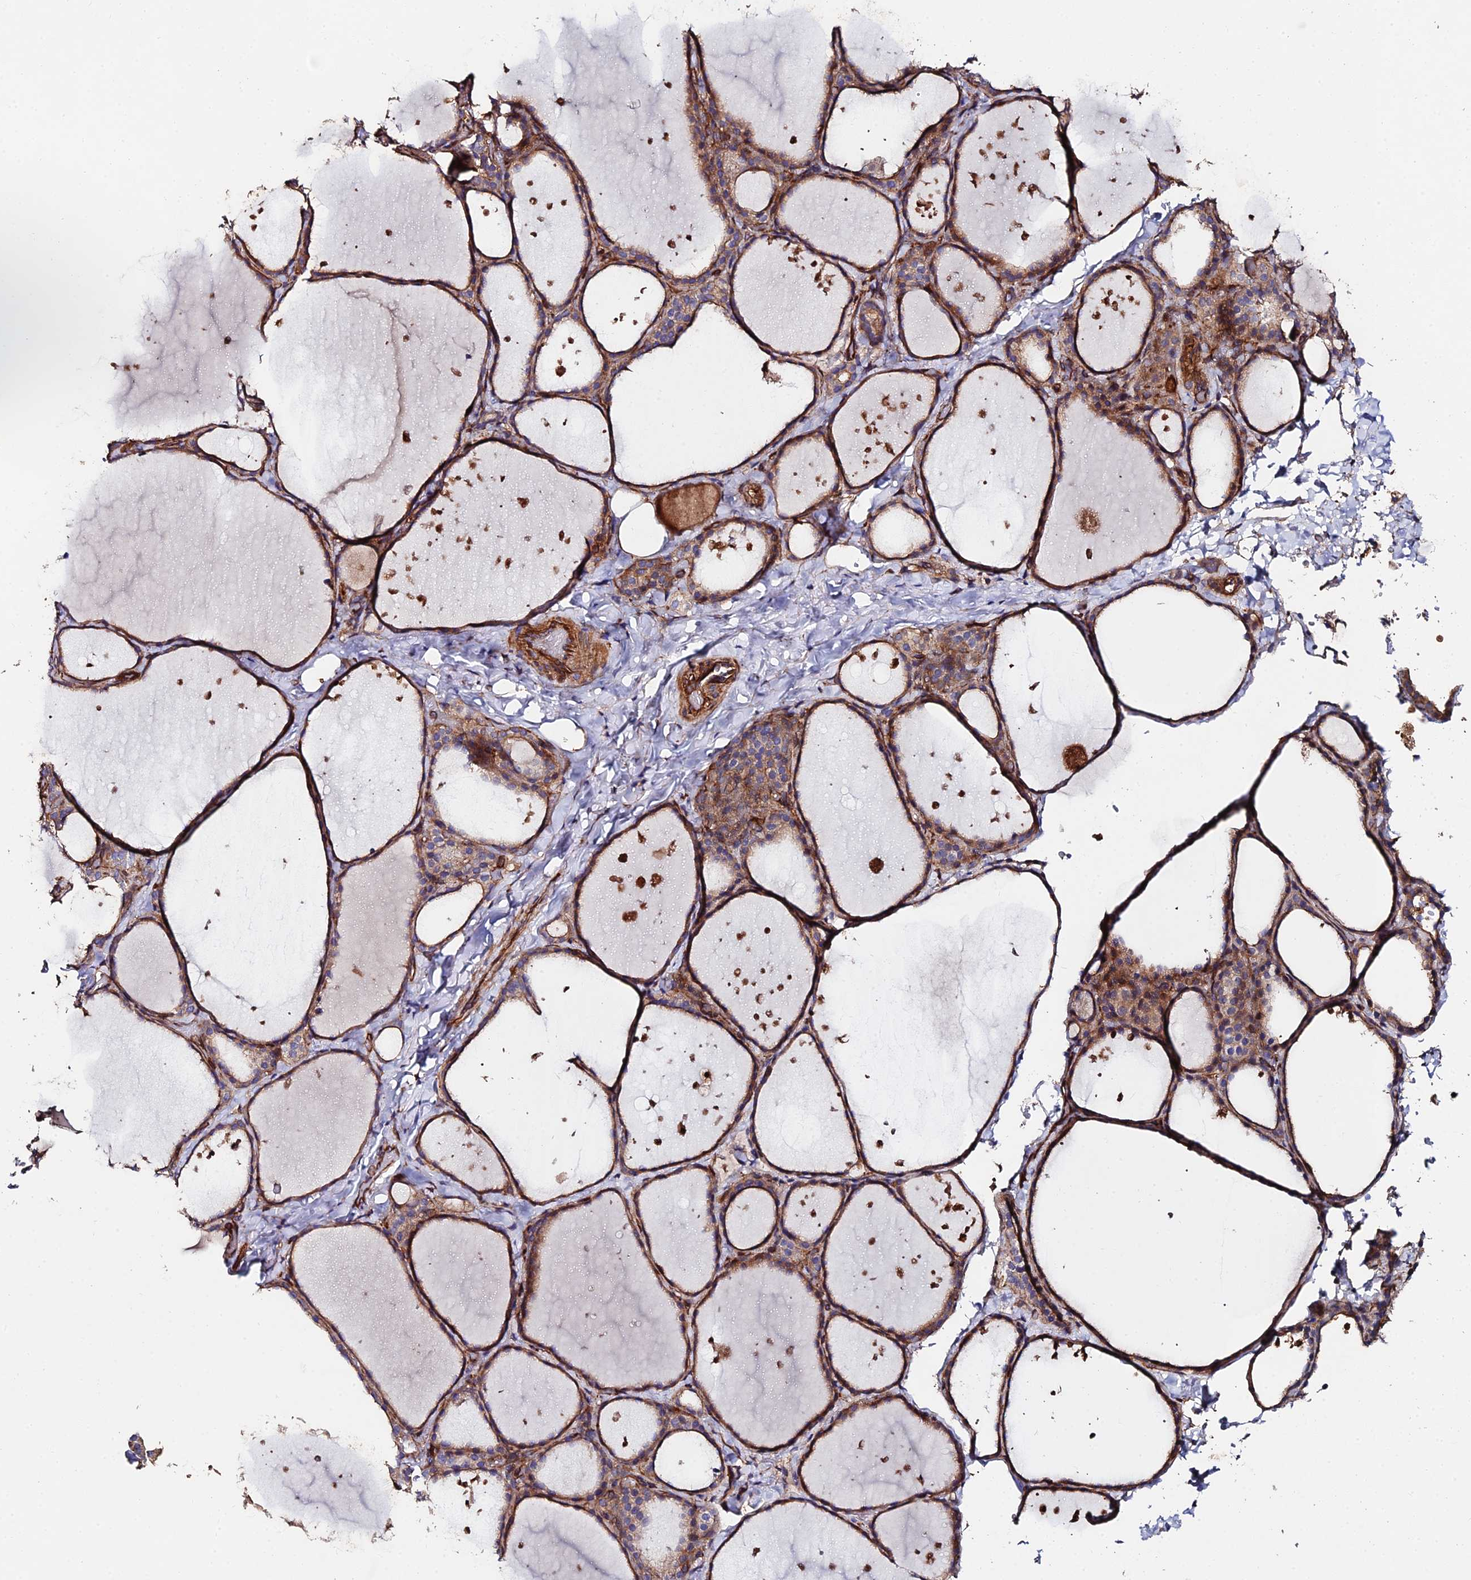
{"staining": {"intensity": "moderate", "quantity": ">75%", "location": "cytoplasmic/membranous"}, "tissue": "thyroid gland", "cell_type": "Glandular cells", "image_type": "normal", "snomed": [{"axis": "morphology", "description": "Normal tissue, NOS"}, {"axis": "topography", "description": "Thyroid gland"}], "caption": "Thyroid gland stained for a protein (brown) demonstrates moderate cytoplasmic/membranous positive positivity in approximately >75% of glandular cells.", "gene": "EXT1", "patient": {"sex": "female", "age": 44}}